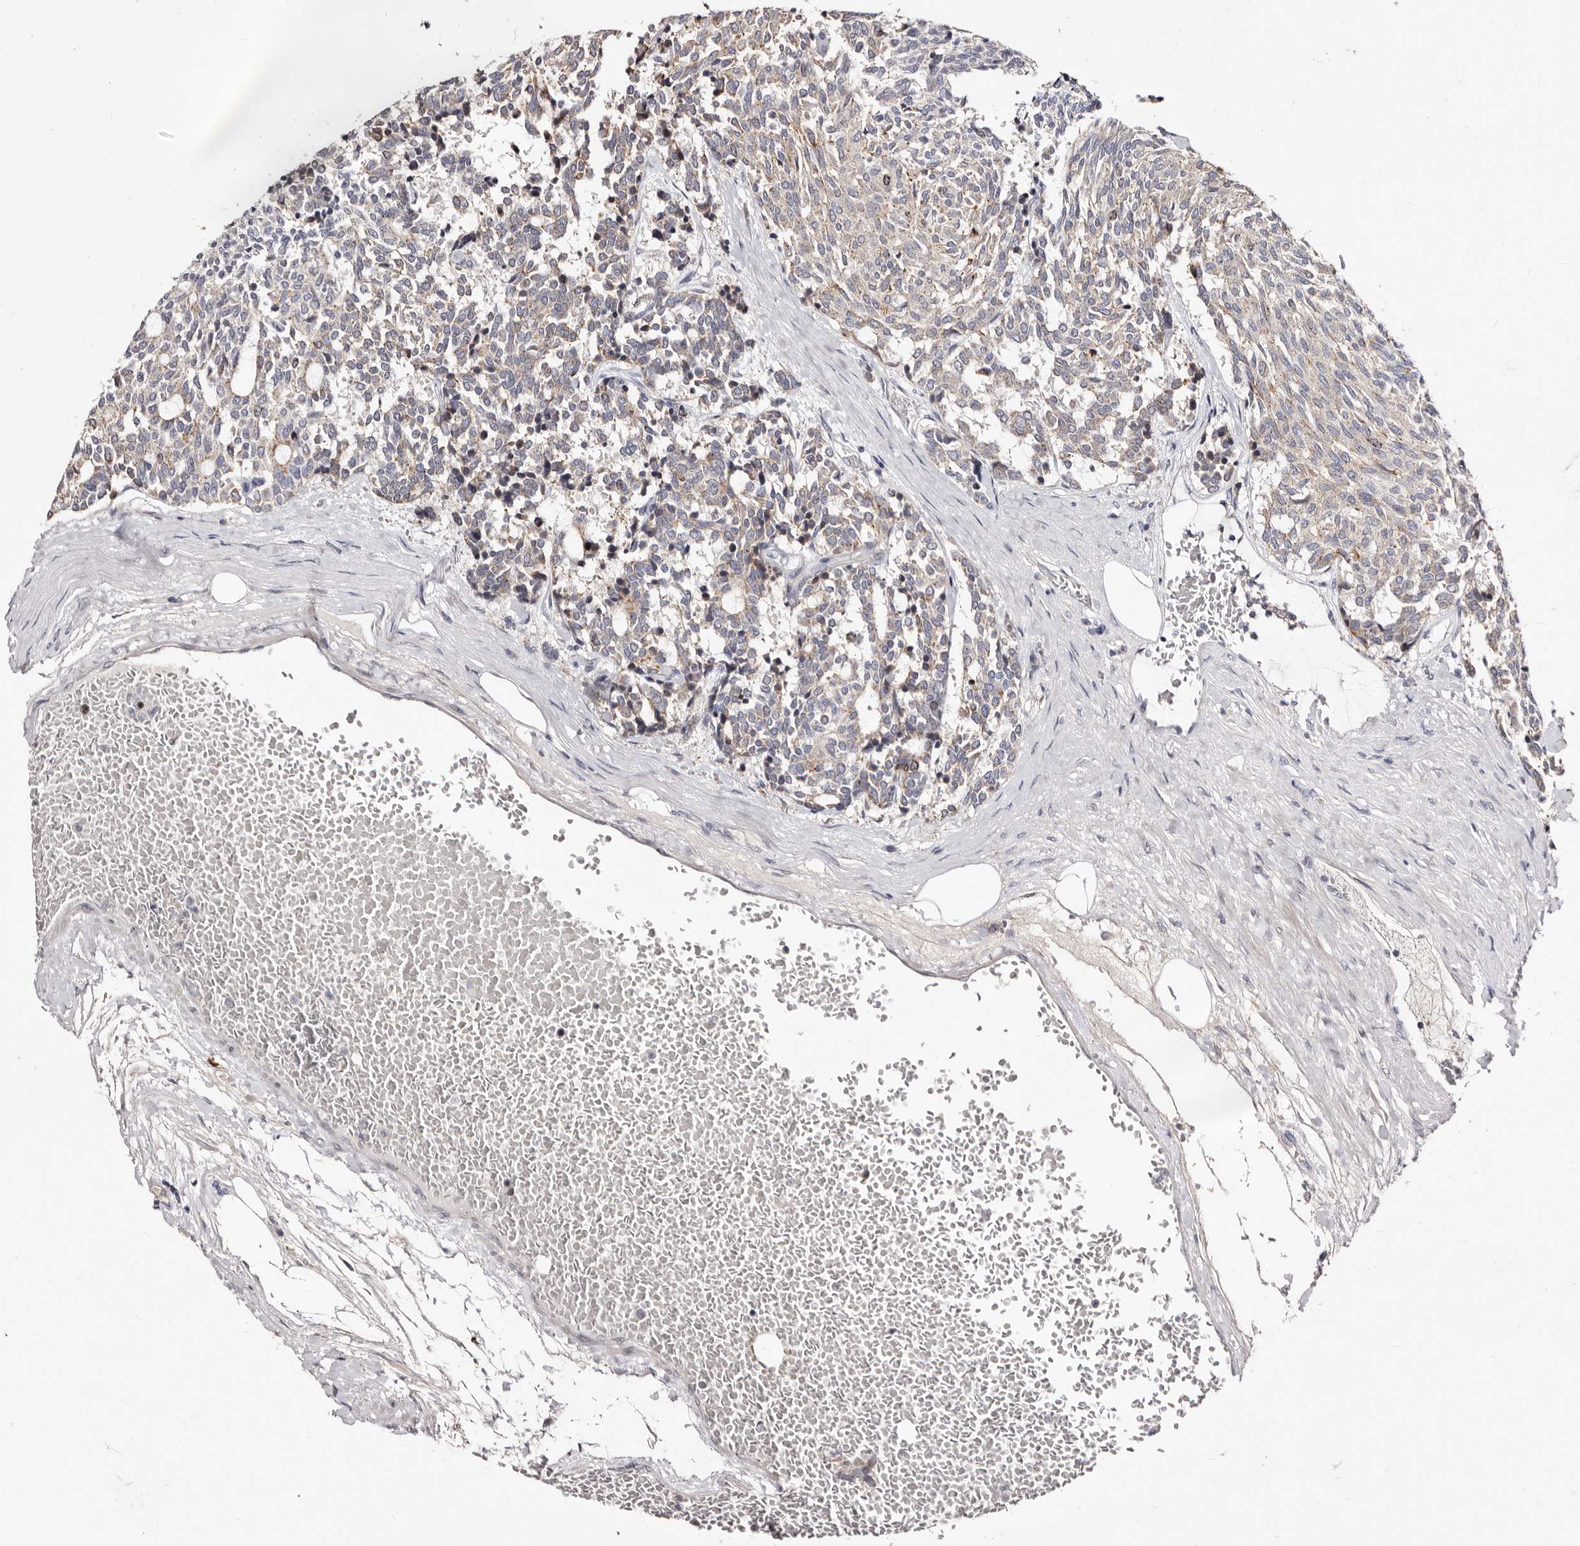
{"staining": {"intensity": "negative", "quantity": "none", "location": "none"}, "tissue": "carcinoid", "cell_type": "Tumor cells", "image_type": "cancer", "snomed": [{"axis": "morphology", "description": "Carcinoid, malignant, NOS"}, {"axis": "topography", "description": "Pancreas"}], "caption": "This is an IHC image of malignant carcinoid. There is no positivity in tumor cells.", "gene": "CDCA8", "patient": {"sex": "female", "age": 54}}